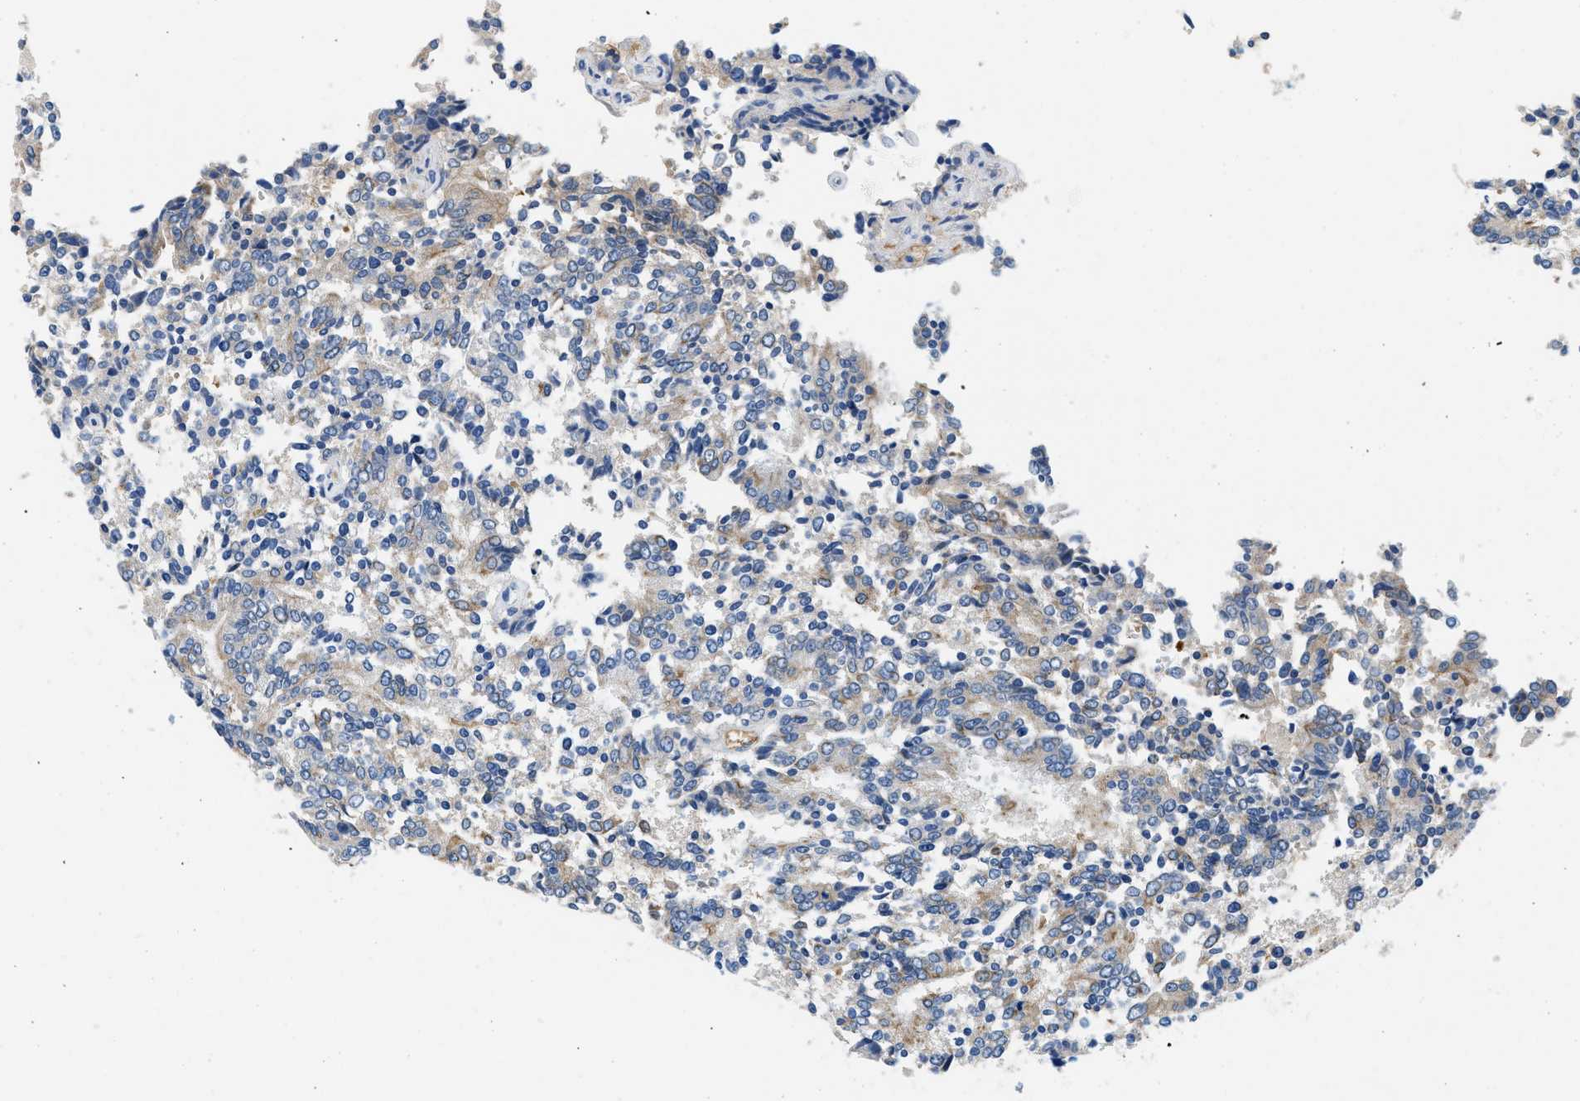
{"staining": {"intensity": "weak", "quantity": "25%-75%", "location": "cytoplasmic/membranous"}, "tissue": "prostate cancer", "cell_type": "Tumor cells", "image_type": "cancer", "snomed": [{"axis": "morphology", "description": "Normal tissue, NOS"}, {"axis": "morphology", "description": "Adenocarcinoma, High grade"}, {"axis": "topography", "description": "Prostate"}, {"axis": "topography", "description": "Seminal veicle"}], "caption": "Protein expression analysis of human prostate cancer (adenocarcinoma (high-grade)) reveals weak cytoplasmic/membranous staining in approximately 25%-75% of tumor cells.", "gene": "BPGM", "patient": {"sex": "male", "age": 55}}